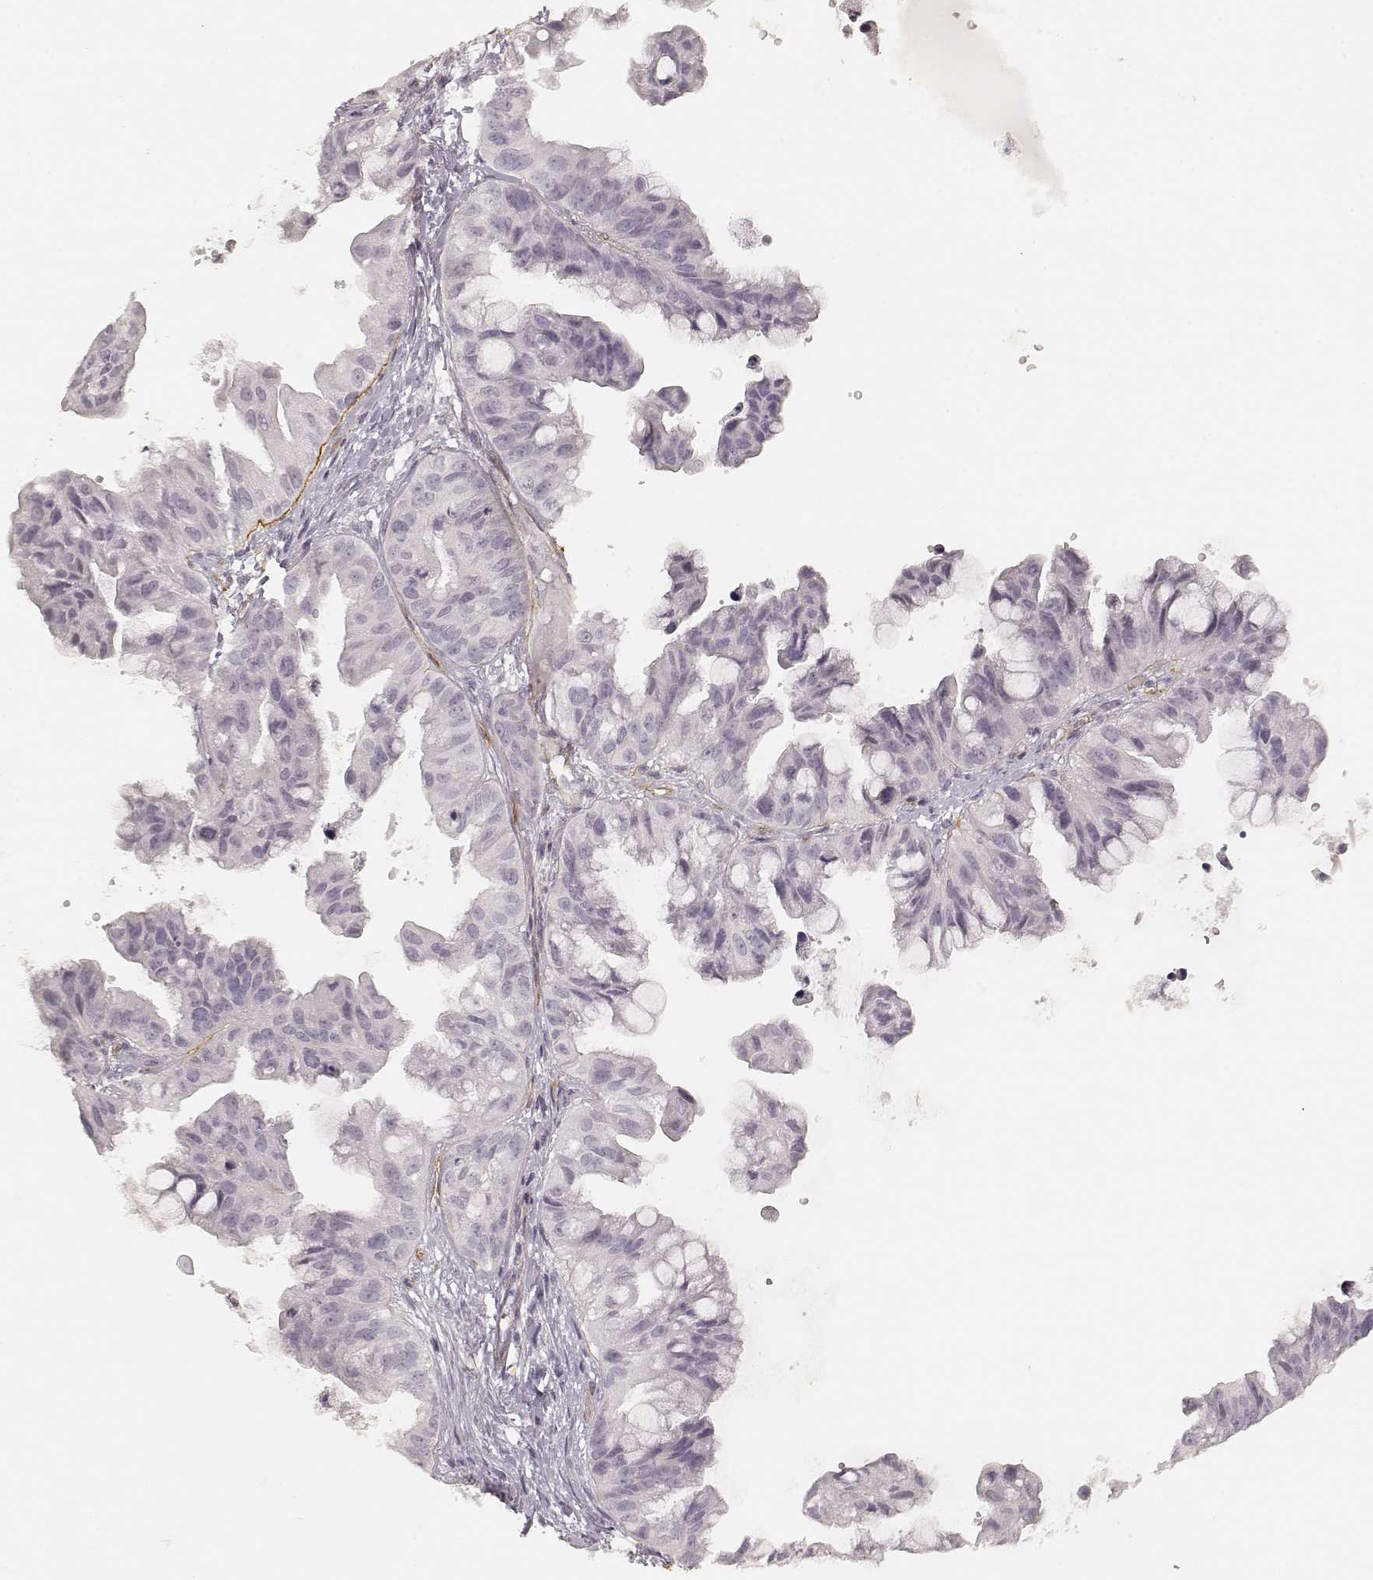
{"staining": {"intensity": "negative", "quantity": "none", "location": "none"}, "tissue": "ovarian cancer", "cell_type": "Tumor cells", "image_type": "cancer", "snomed": [{"axis": "morphology", "description": "Cystadenocarcinoma, mucinous, NOS"}, {"axis": "topography", "description": "Ovary"}], "caption": "Tumor cells show no significant positivity in ovarian mucinous cystadenocarcinoma. (DAB (3,3'-diaminobenzidine) IHC, high magnification).", "gene": "LAMA4", "patient": {"sex": "female", "age": 76}}